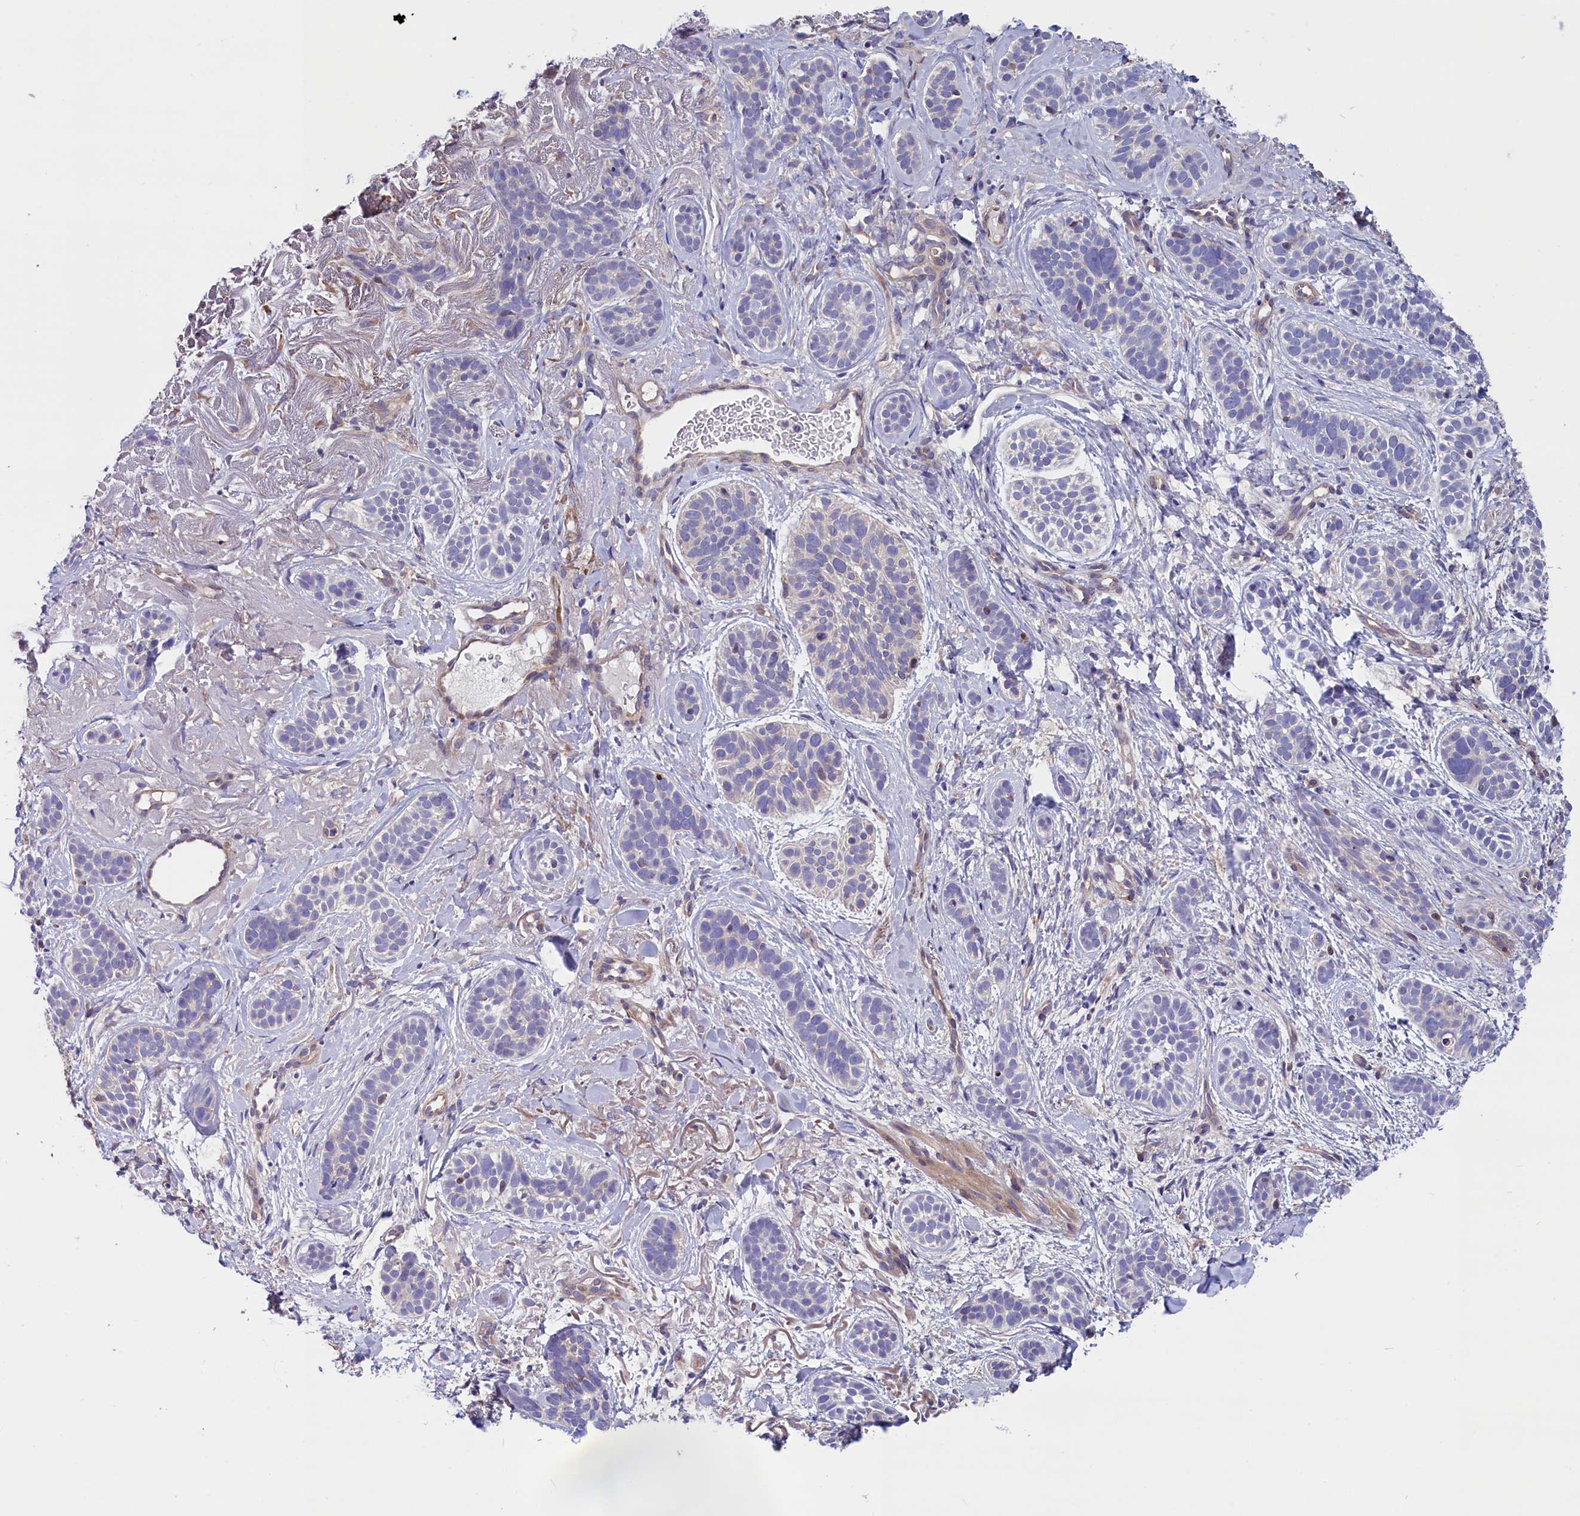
{"staining": {"intensity": "weak", "quantity": "<25%", "location": "cytoplasmic/membranous"}, "tissue": "skin cancer", "cell_type": "Tumor cells", "image_type": "cancer", "snomed": [{"axis": "morphology", "description": "Basal cell carcinoma"}, {"axis": "topography", "description": "Skin"}], "caption": "Immunohistochemical staining of skin cancer (basal cell carcinoma) reveals no significant positivity in tumor cells.", "gene": "GPR108", "patient": {"sex": "male", "age": 71}}